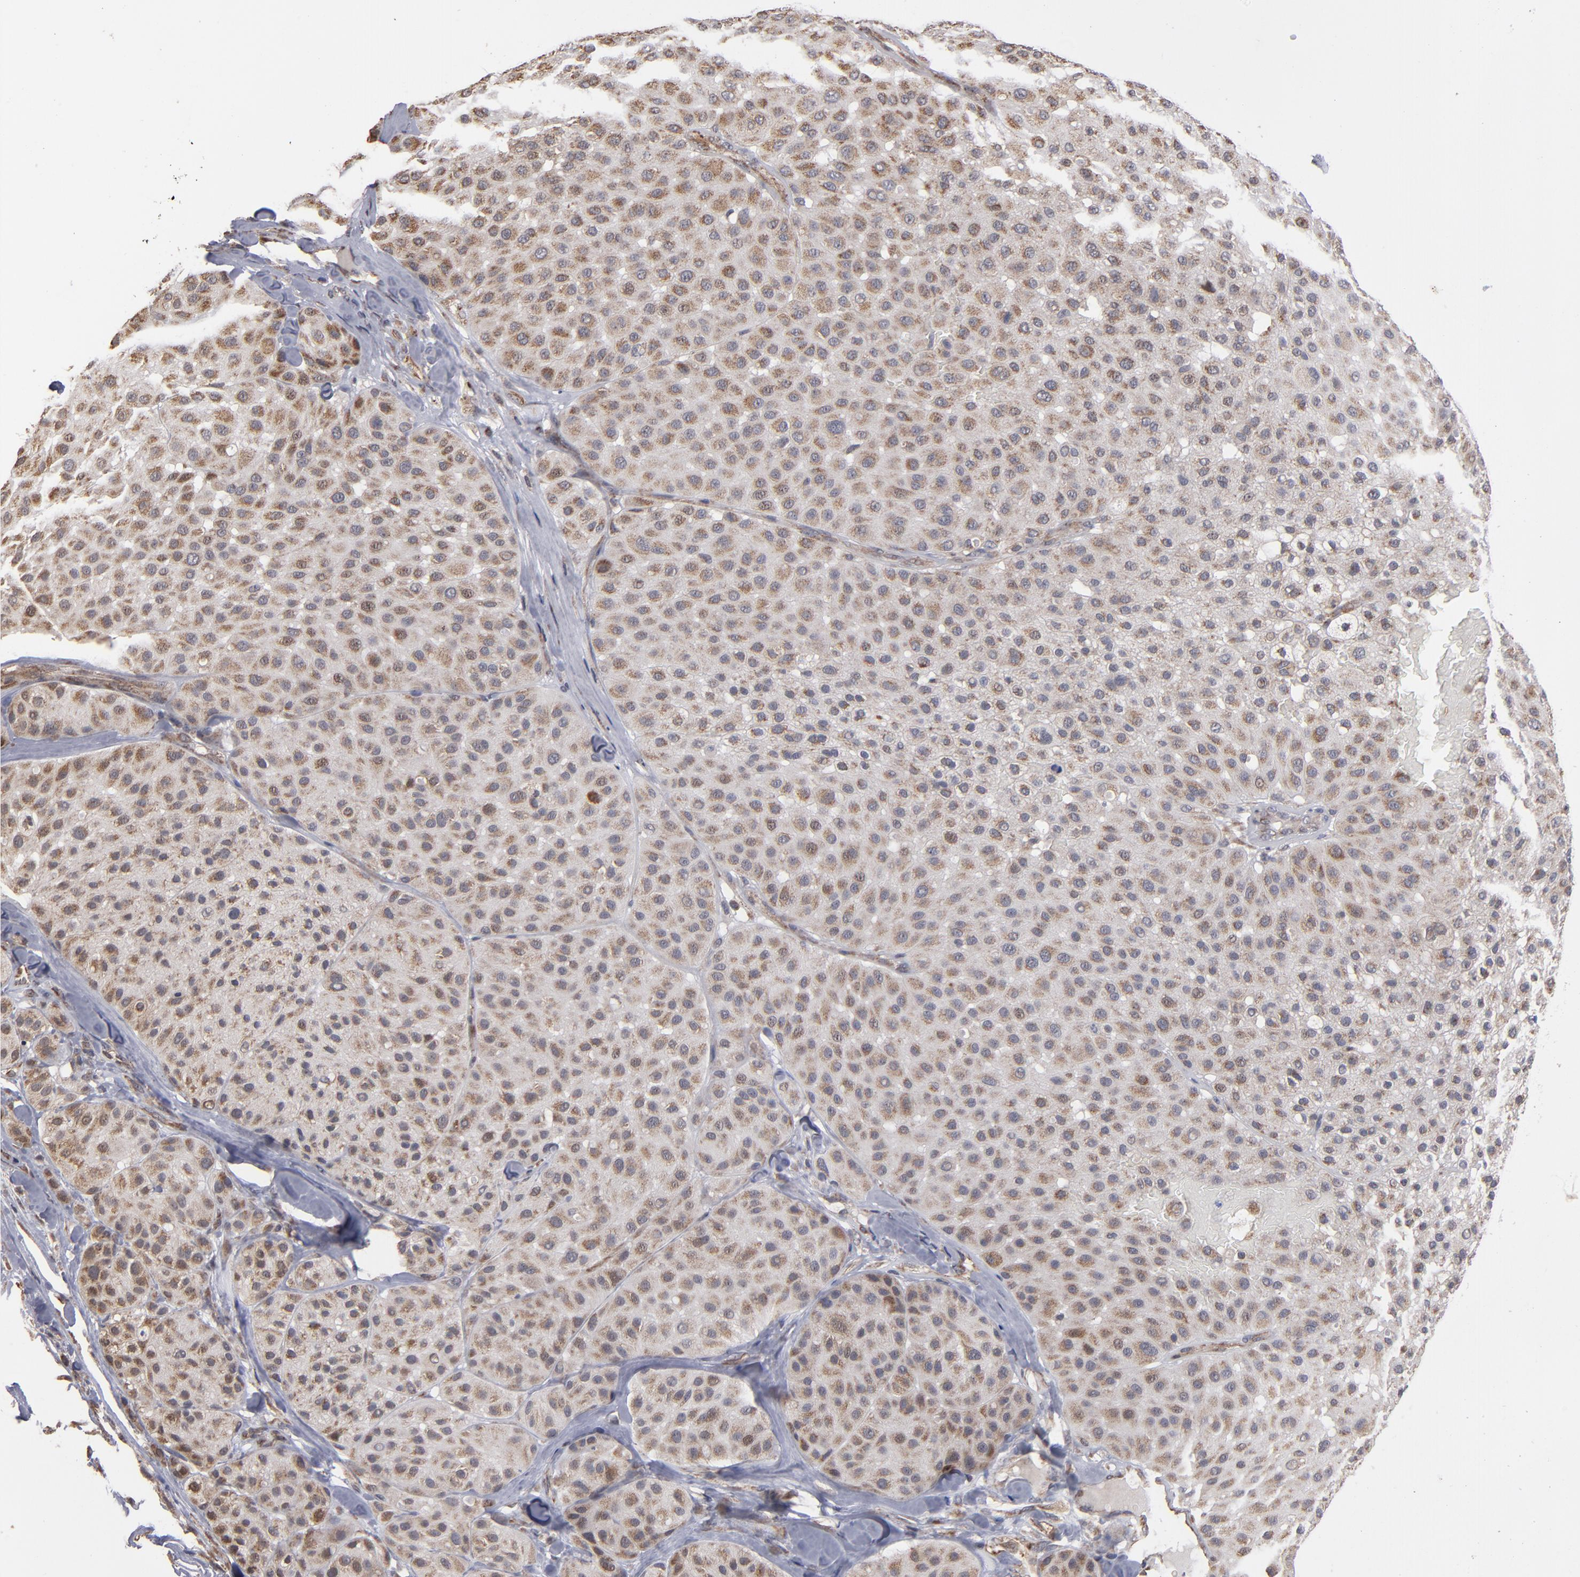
{"staining": {"intensity": "weak", "quantity": ">75%", "location": "cytoplasmic/membranous"}, "tissue": "melanoma", "cell_type": "Tumor cells", "image_type": "cancer", "snomed": [{"axis": "morphology", "description": "Normal tissue, NOS"}, {"axis": "morphology", "description": "Malignant melanoma, Metastatic site"}, {"axis": "topography", "description": "Skin"}], "caption": "Protein staining exhibits weak cytoplasmic/membranous expression in approximately >75% of tumor cells in malignant melanoma (metastatic site). Nuclei are stained in blue.", "gene": "MIPOL1", "patient": {"sex": "male", "age": 41}}